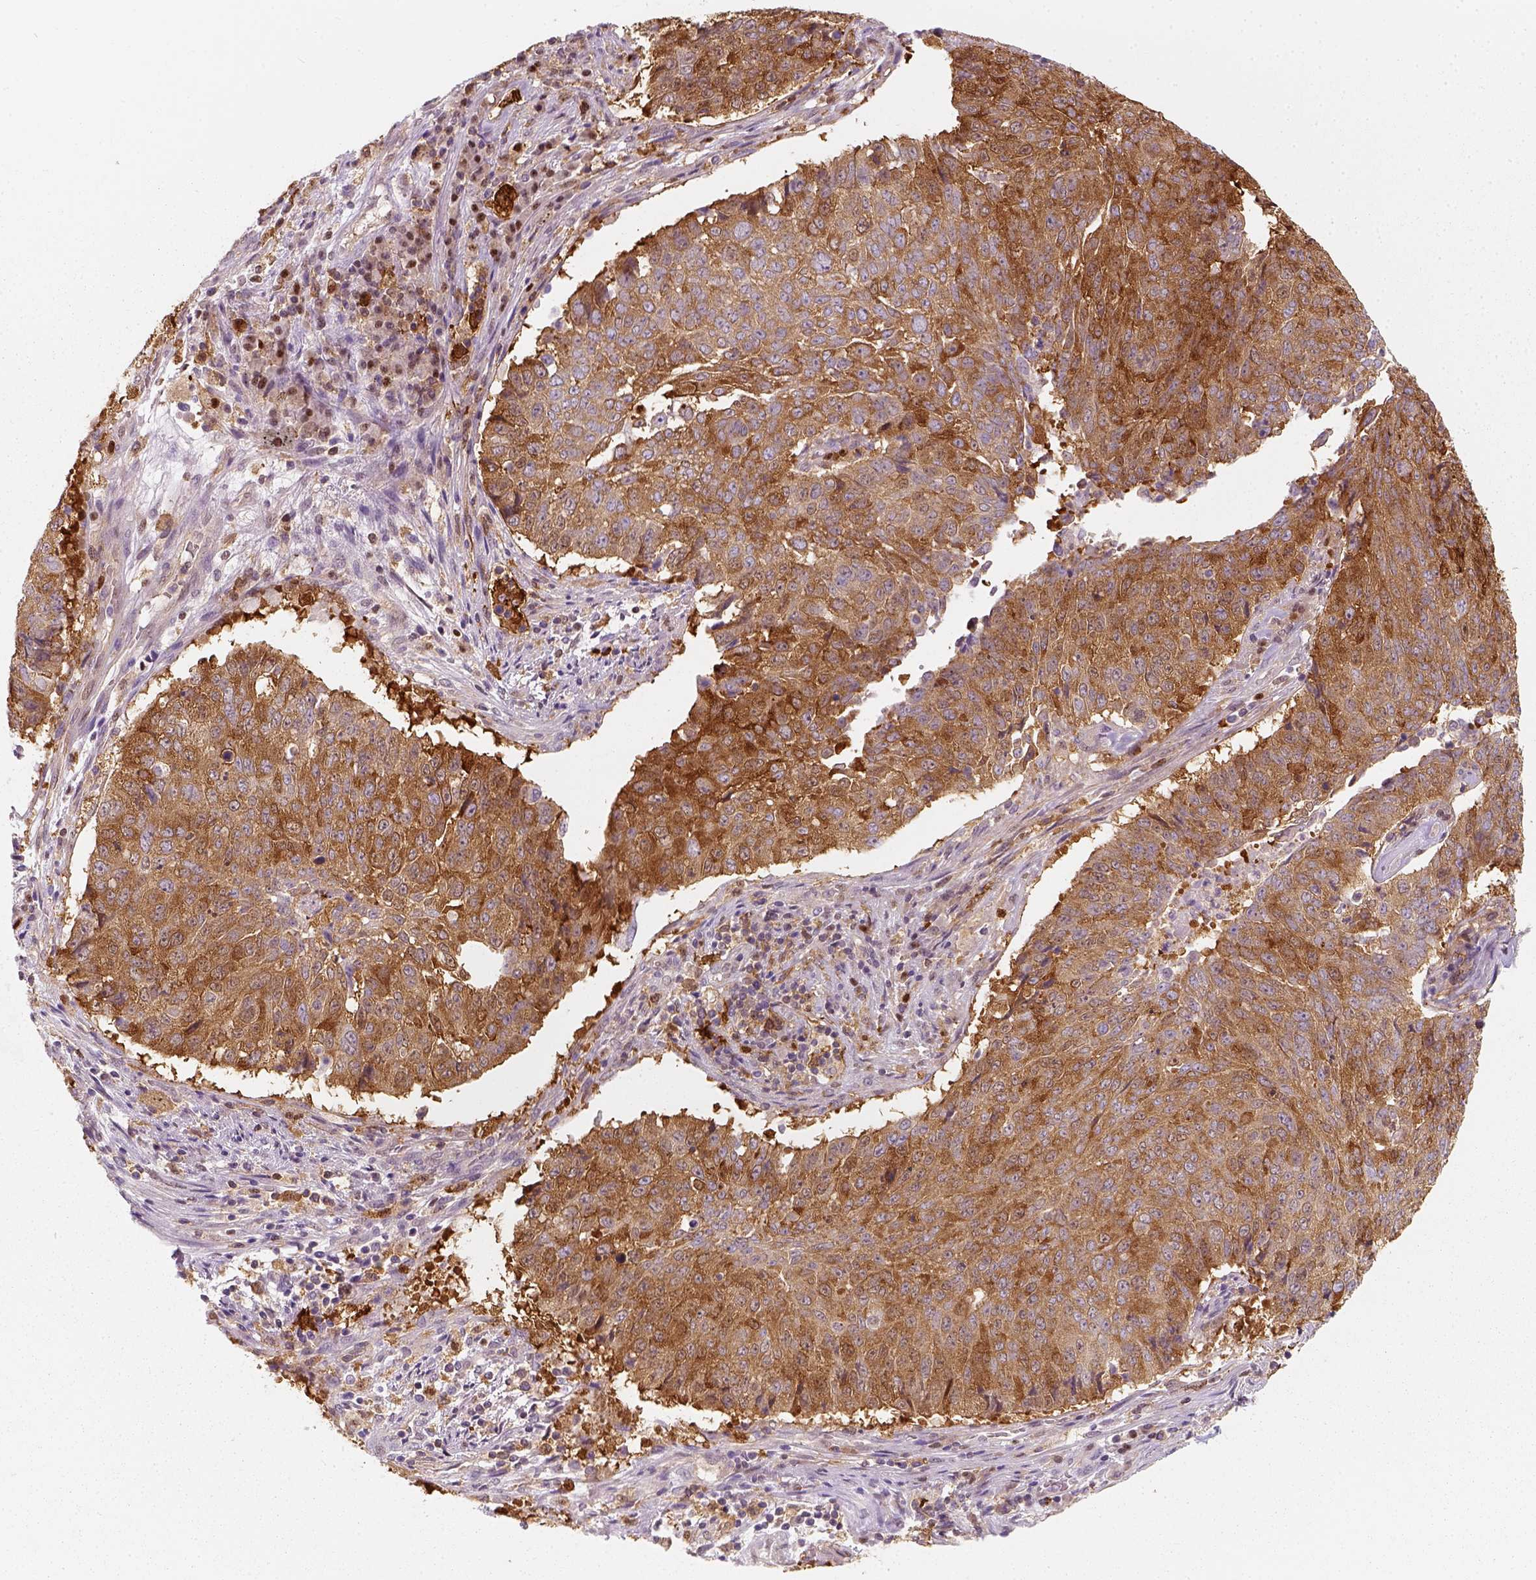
{"staining": {"intensity": "moderate", "quantity": ">75%", "location": "cytoplasmic/membranous"}, "tissue": "lung cancer", "cell_type": "Tumor cells", "image_type": "cancer", "snomed": [{"axis": "morphology", "description": "Normal tissue, NOS"}, {"axis": "morphology", "description": "Squamous cell carcinoma, NOS"}, {"axis": "topography", "description": "Bronchus"}, {"axis": "topography", "description": "Lung"}], "caption": "This image displays immunohistochemistry staining of lung cancer (squamous cell carcinoma), with medium moderate cytoplasmic/membranous staining in approximately >75% of tumor cells.", "gene": "SQSTM1", "patient": {"sex": "male", "age": 64}}